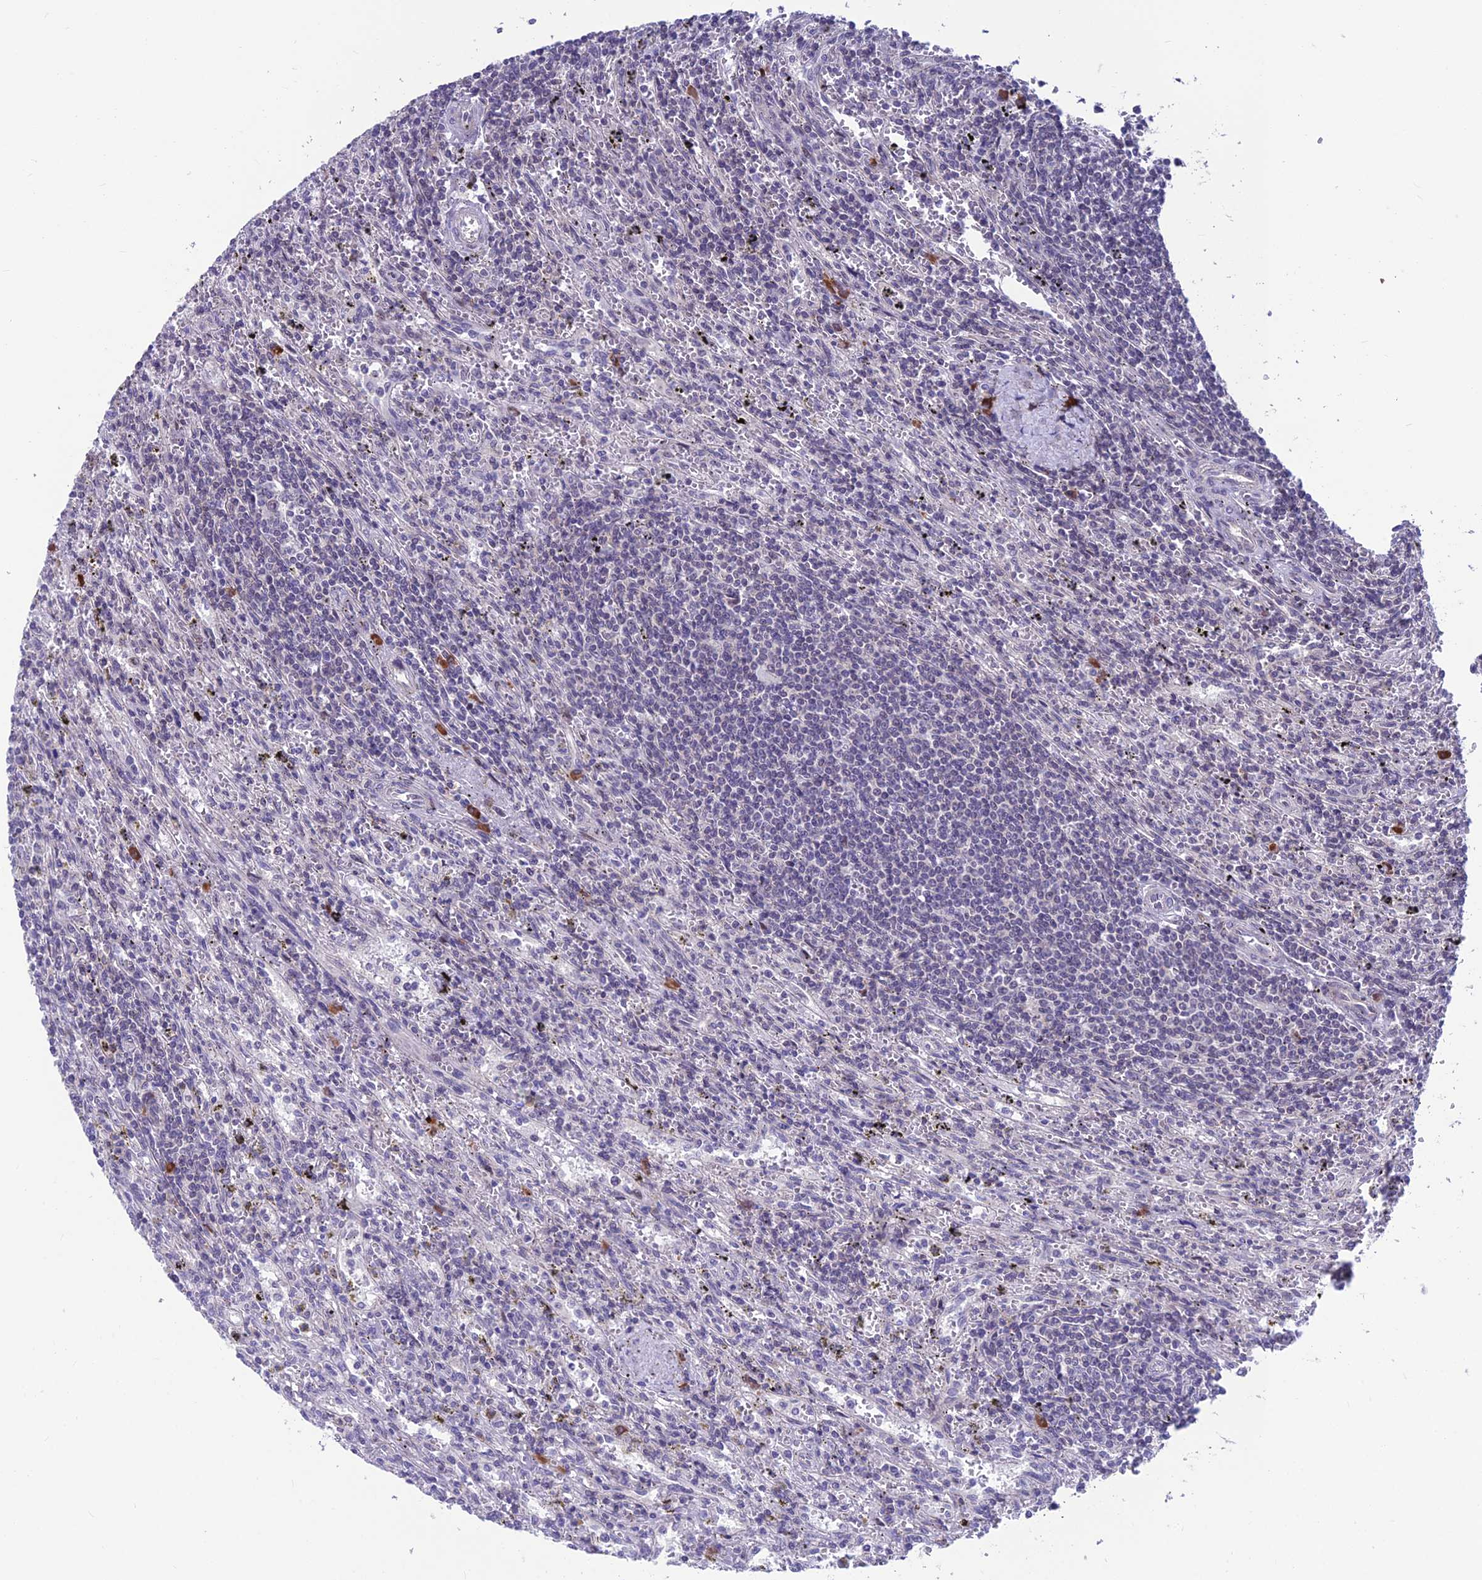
{"staining": {"intensity": "negative", "quantity": "none", "location": "none"}, "tissue": "lymphoma", "cell_type": "Tumor cells", "image_type": "cancer", "snomed": [{"axis": "morphology", "description": "Malignant lymphoma, non-Hodgkin's type, Low grade"}, {"axis": "topography", "description": "Spleen"}], "caption": "This is an immunohistochemistry (IHC) image of low-grade malignant lymphoma, non-Hodgkin's type. There is no staining in tumor cells.", "gene": "KIAA1191", "patient": {"sex": "male", "age": 76}}